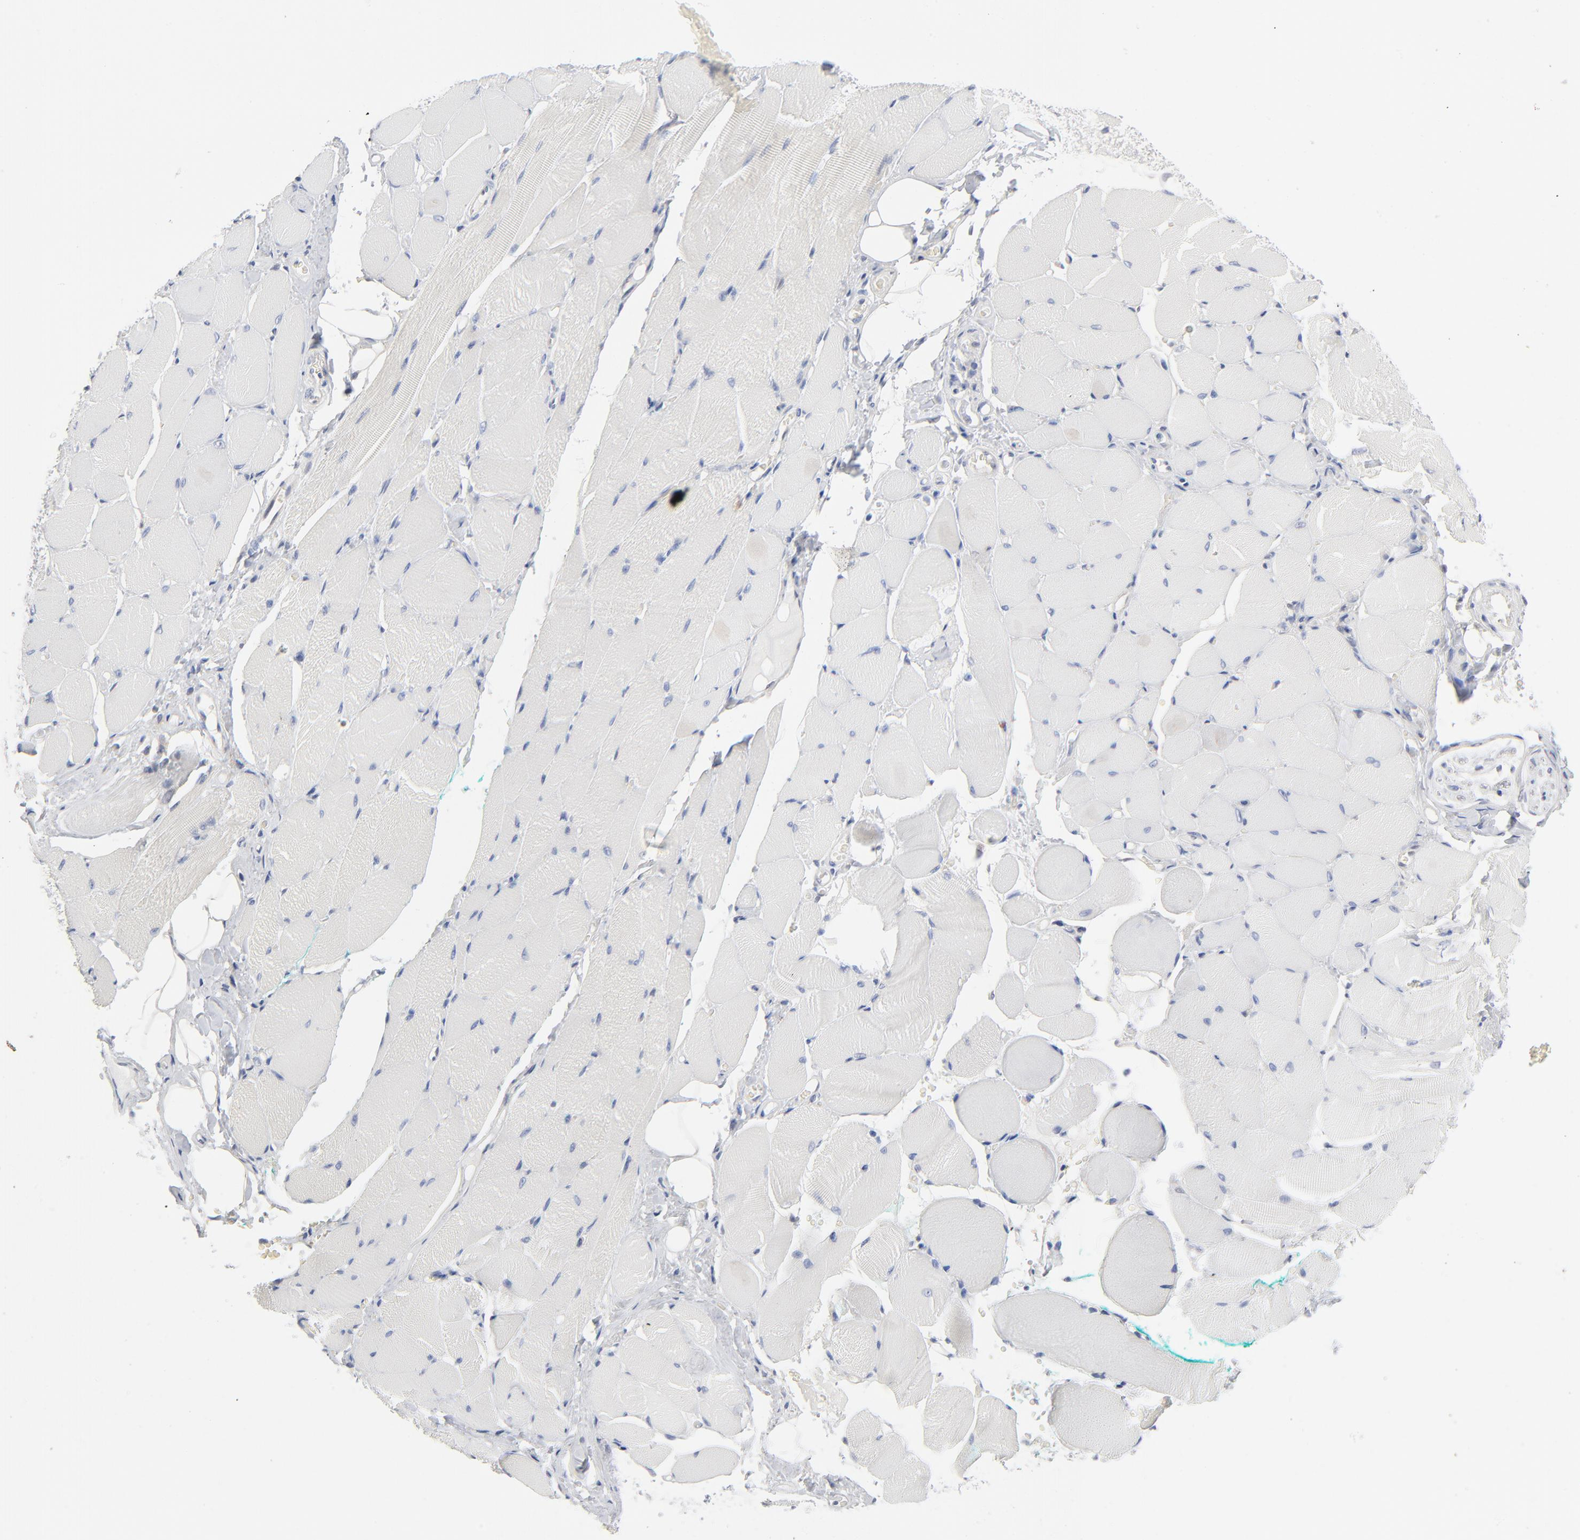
{"staining": {"intensity": "negative", "quantity": "none", "location": "none"}, "tissue": "skeletal muscle", "cell_type": "Myocytes", "image_type": "normal", "snomed": [{"axis": "morphology", "description": "Normal tissue, NOS"}, {"axis": "topography", "description": "Skeletal muscle"}, {"axis": "topography", "description": "Peripheral nerve tissue"}], "caption": "Myocytes are negative for protein expression in unremarkable human skeletal muscle. The staining was performed using DAB (3,3'-diaminobenzidine) to visualize the protein expression in brown, while the nuclei were stained in blue with hematoxylin (Magnification: 20x).", "gene": "RPS6KB1", "patient": {"sex": "female", "age": 84}}